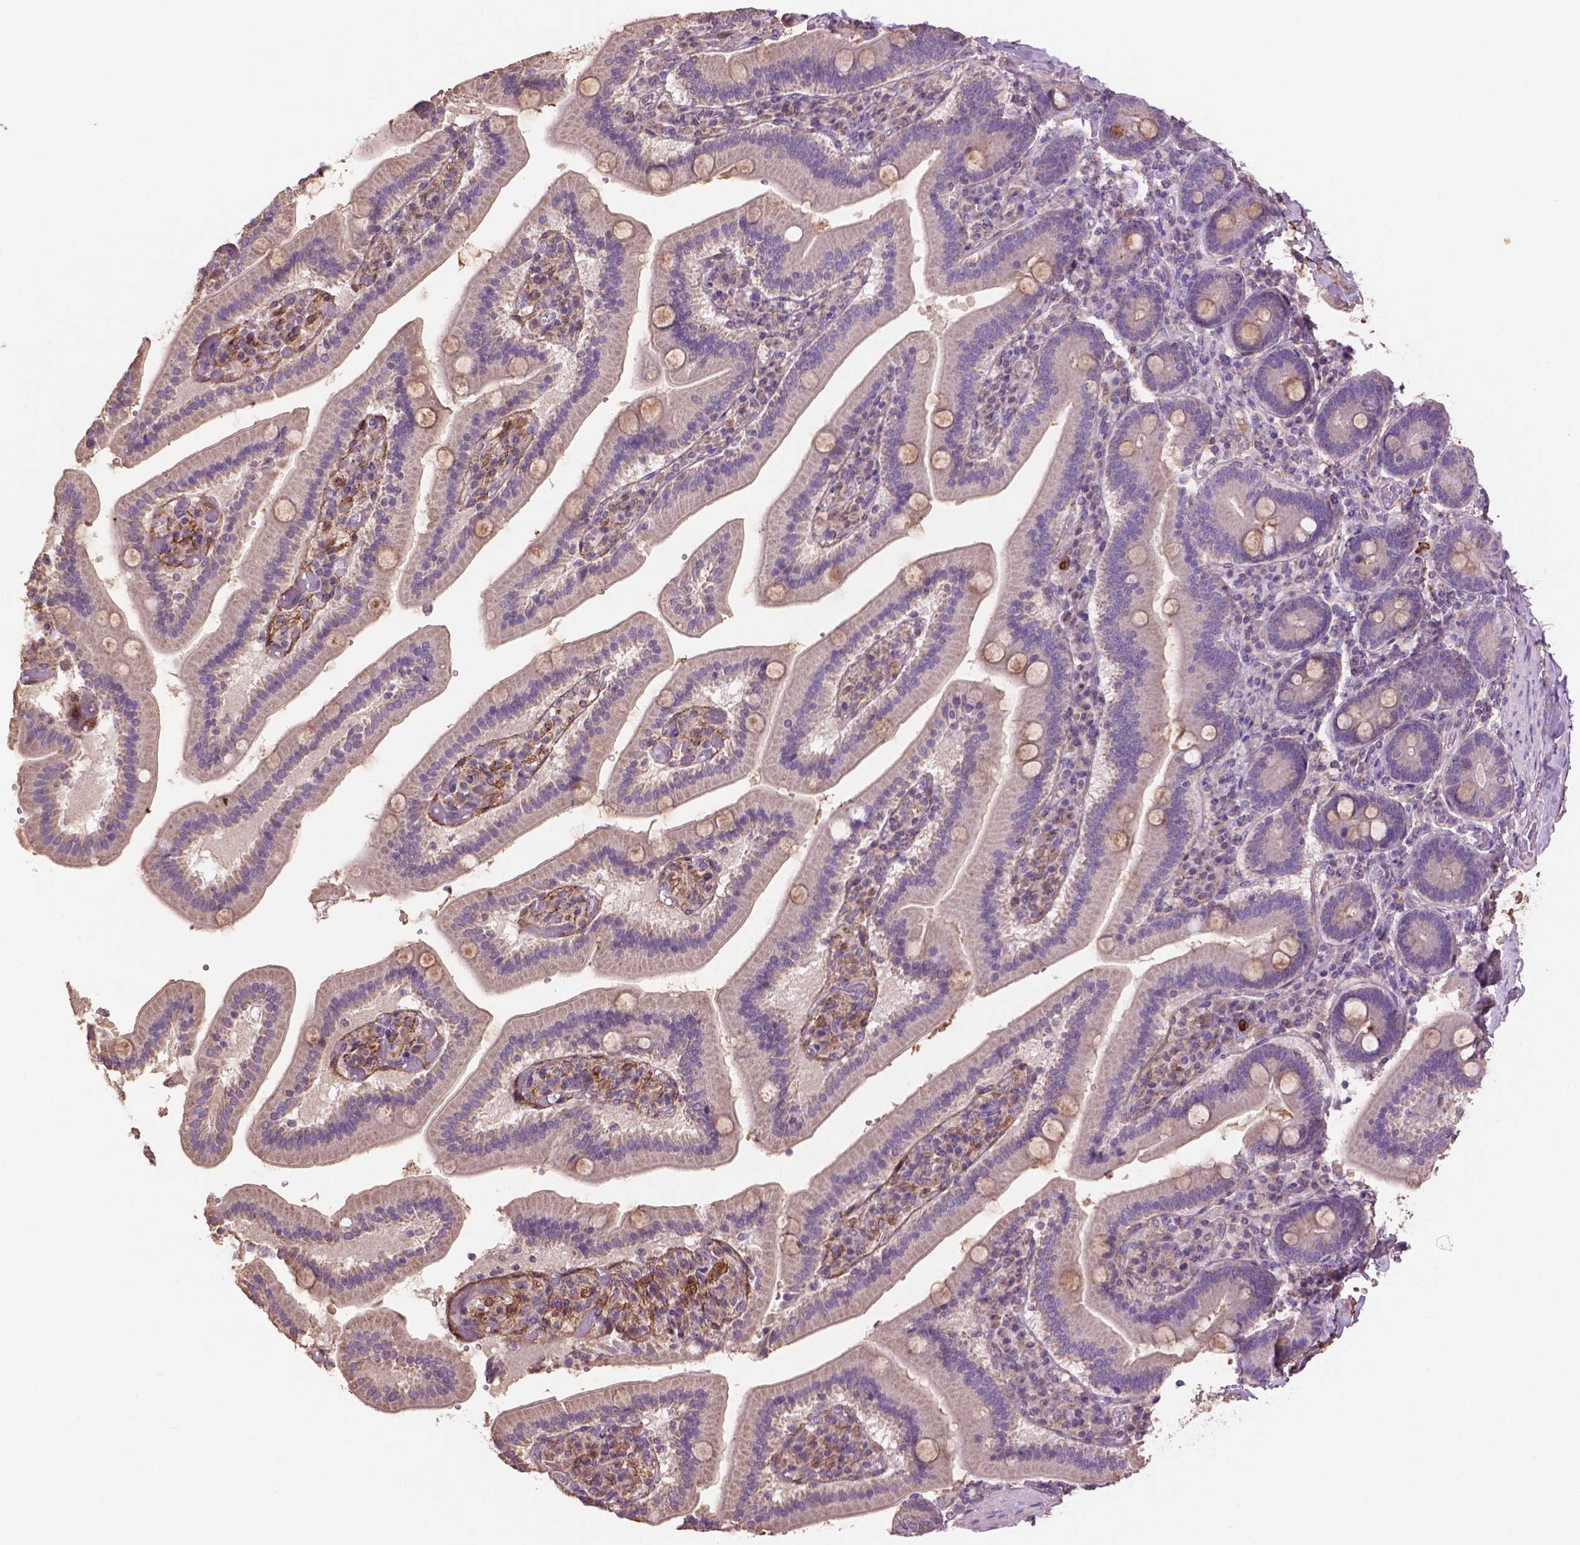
{"staining": {"intensity": "weak", "quantity": "25%-75%", "location": "cytoplasmic/membranous"}, "tissue": "duodenum", "cell_type": "Glandular cells", "image_type": "normal", "snomed": [{"axis": "morphology", "description": "Normal tissue, NOS"}, {"axis": "topography", "description": "Duodenum"}], "caption": "Weak cytoplasmic/membranous expression is identified in approximately 25%-75% of glandular cells in benign duodenum. (DAB (3,3'-diaminobenzidine) IHC, brown staining for protein, blue staining for nuclei).", "gene": "LRRC3C", "patient": {"sex": "female", "age": 62}}